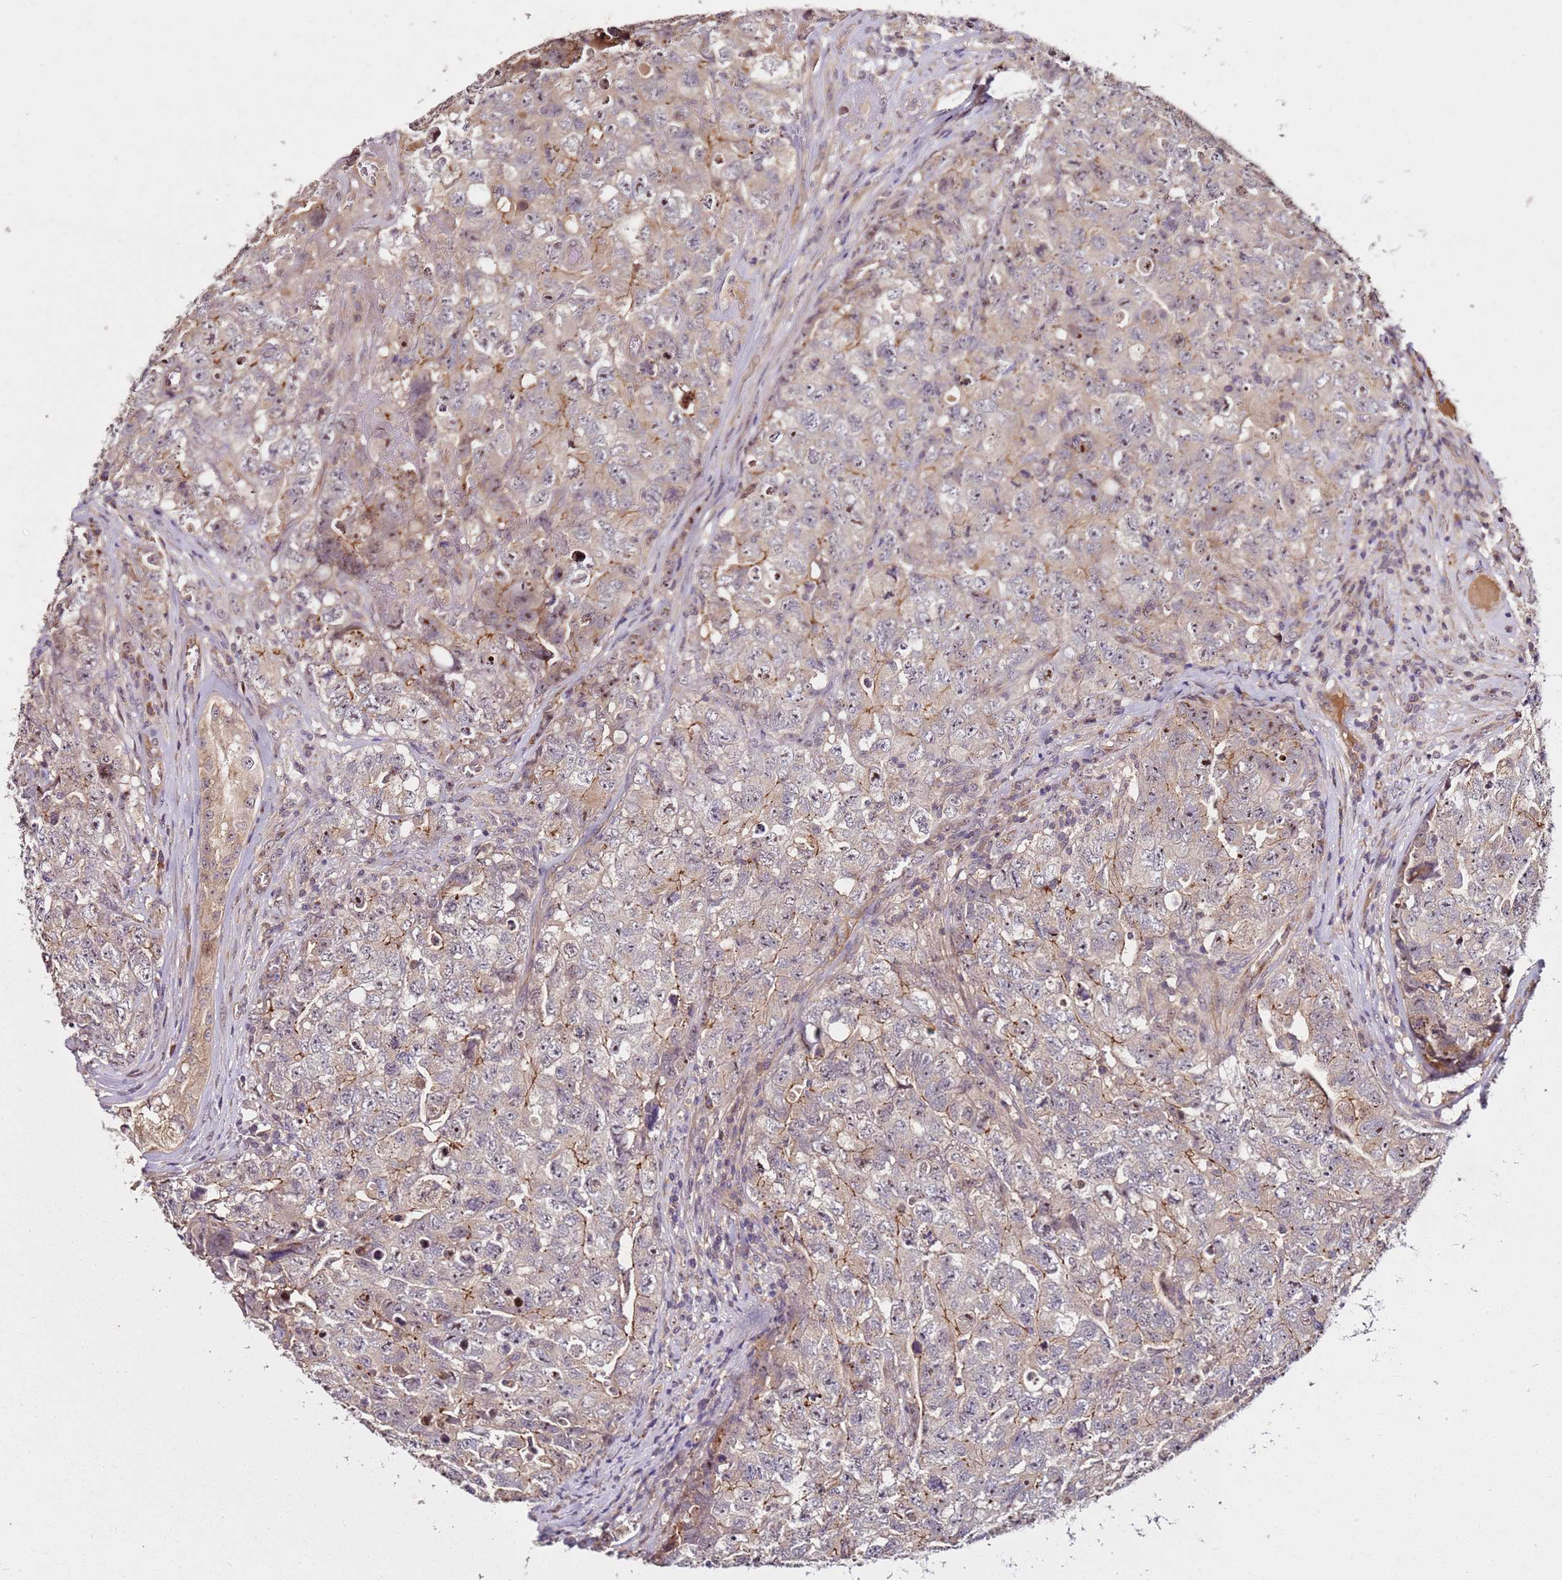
{"staining": {"intensity": "moderate", "quantity": "25%-75%", "location": "cytoplasmic/membranous"}, "tissue": "testis cancer", "cell_type": "Tumor cells", "image_type": "cancer", "snomed": [{"axis": "morphology", "description": "Carcinoma, Embryonal, NOS"}, {"axis": "topography", "description": "Testis"}], "caption": "Immunohistochemistry micrograph of testis cancer stained for a protein (brown), which displays medium levels of moderate cytoplasmic/membranous expression in about 25%-75% of tumor cells.", "gene": "DDX27", "patient": {"sex": "male", "age": 31}}